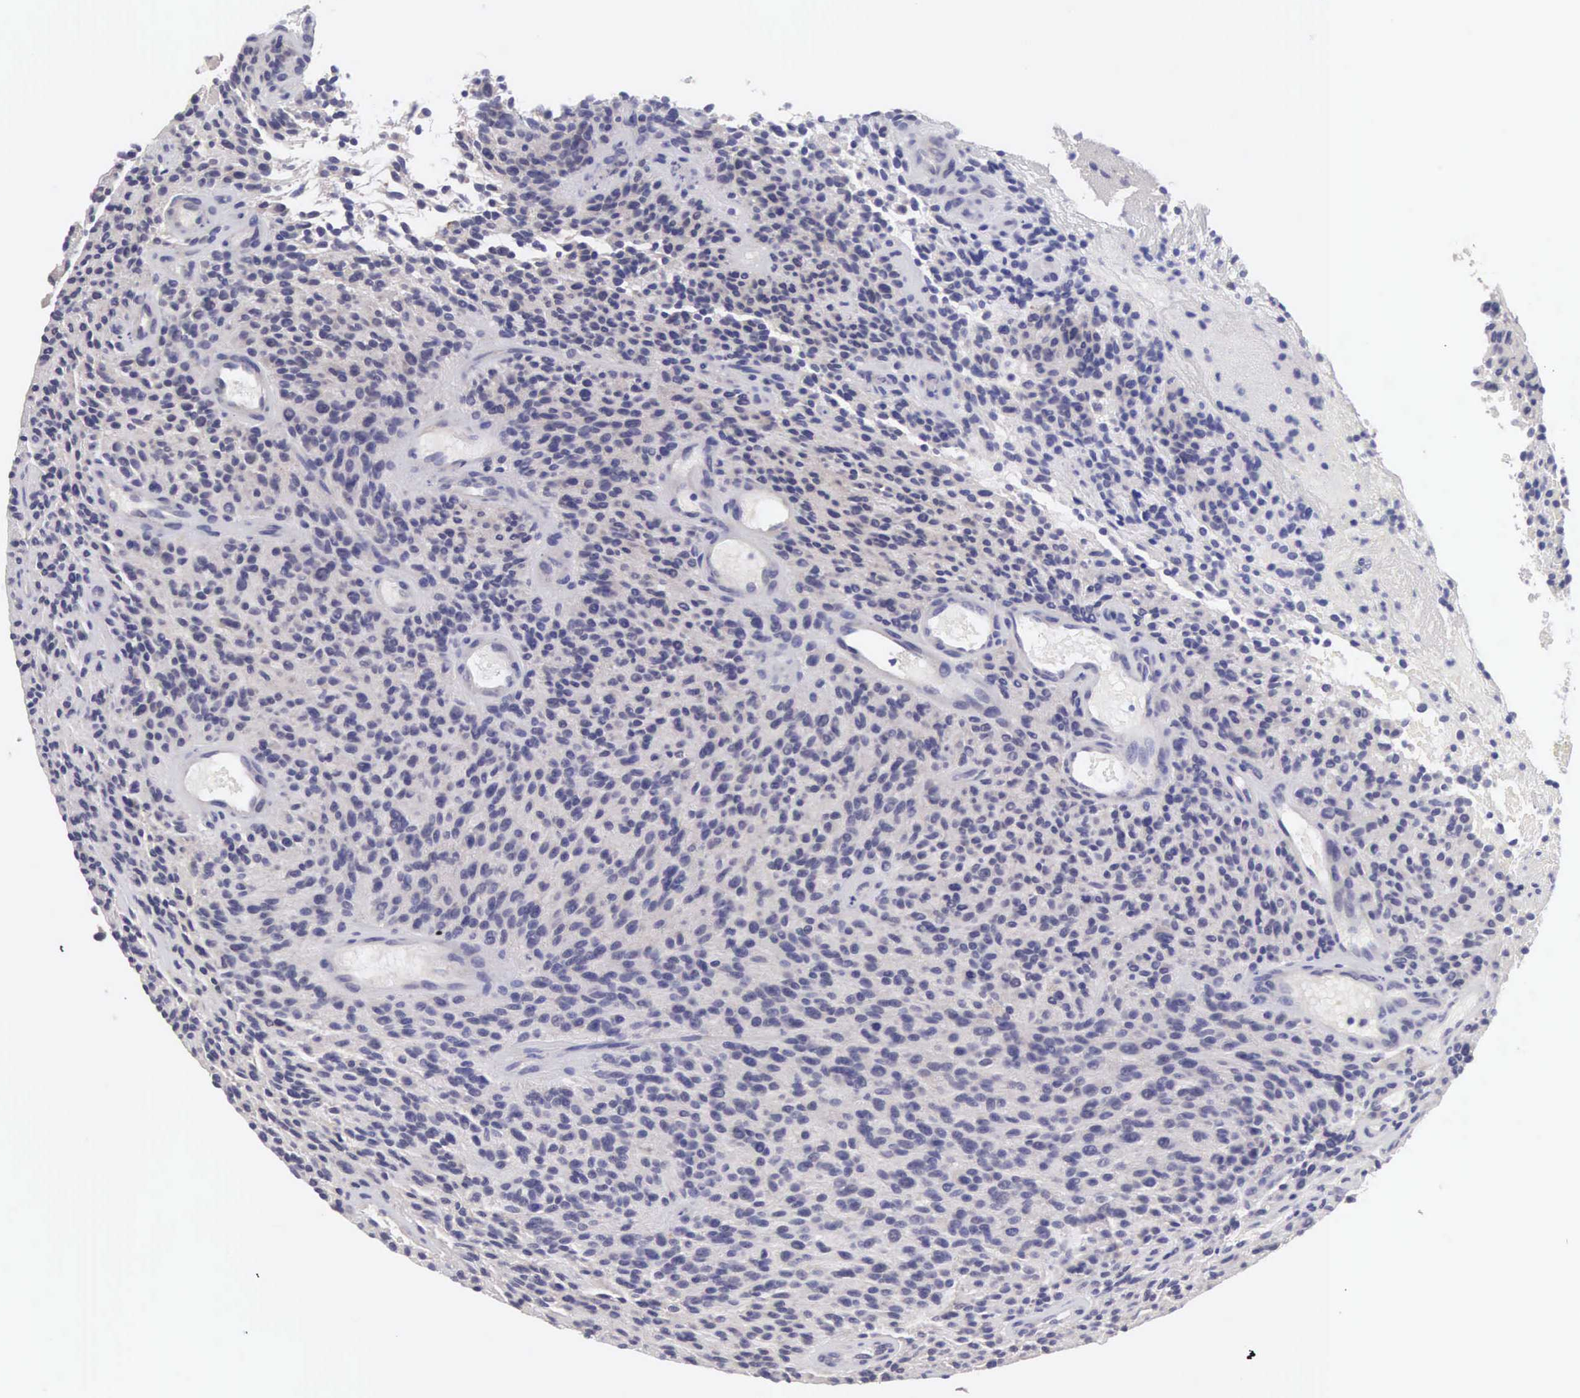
{"staining": {"intensity": "negative", "quantity": "none", "location": "none"}, "tissue": "glioma", "cell_type": "Tumor cells", "image_type": "cancer", "snomed": [{"axis": "morphology", "description": "Glioma, malignant, High grade"}, {"axis": "topography", "description": "Brain"}], "caption": "This is a image of immunohistochemistry staining of malignant glioma (high-grade), which shows no expression in tumor cells.", "gene": "SLITRK4", "patient": {"sex": "female", "age": 13}}